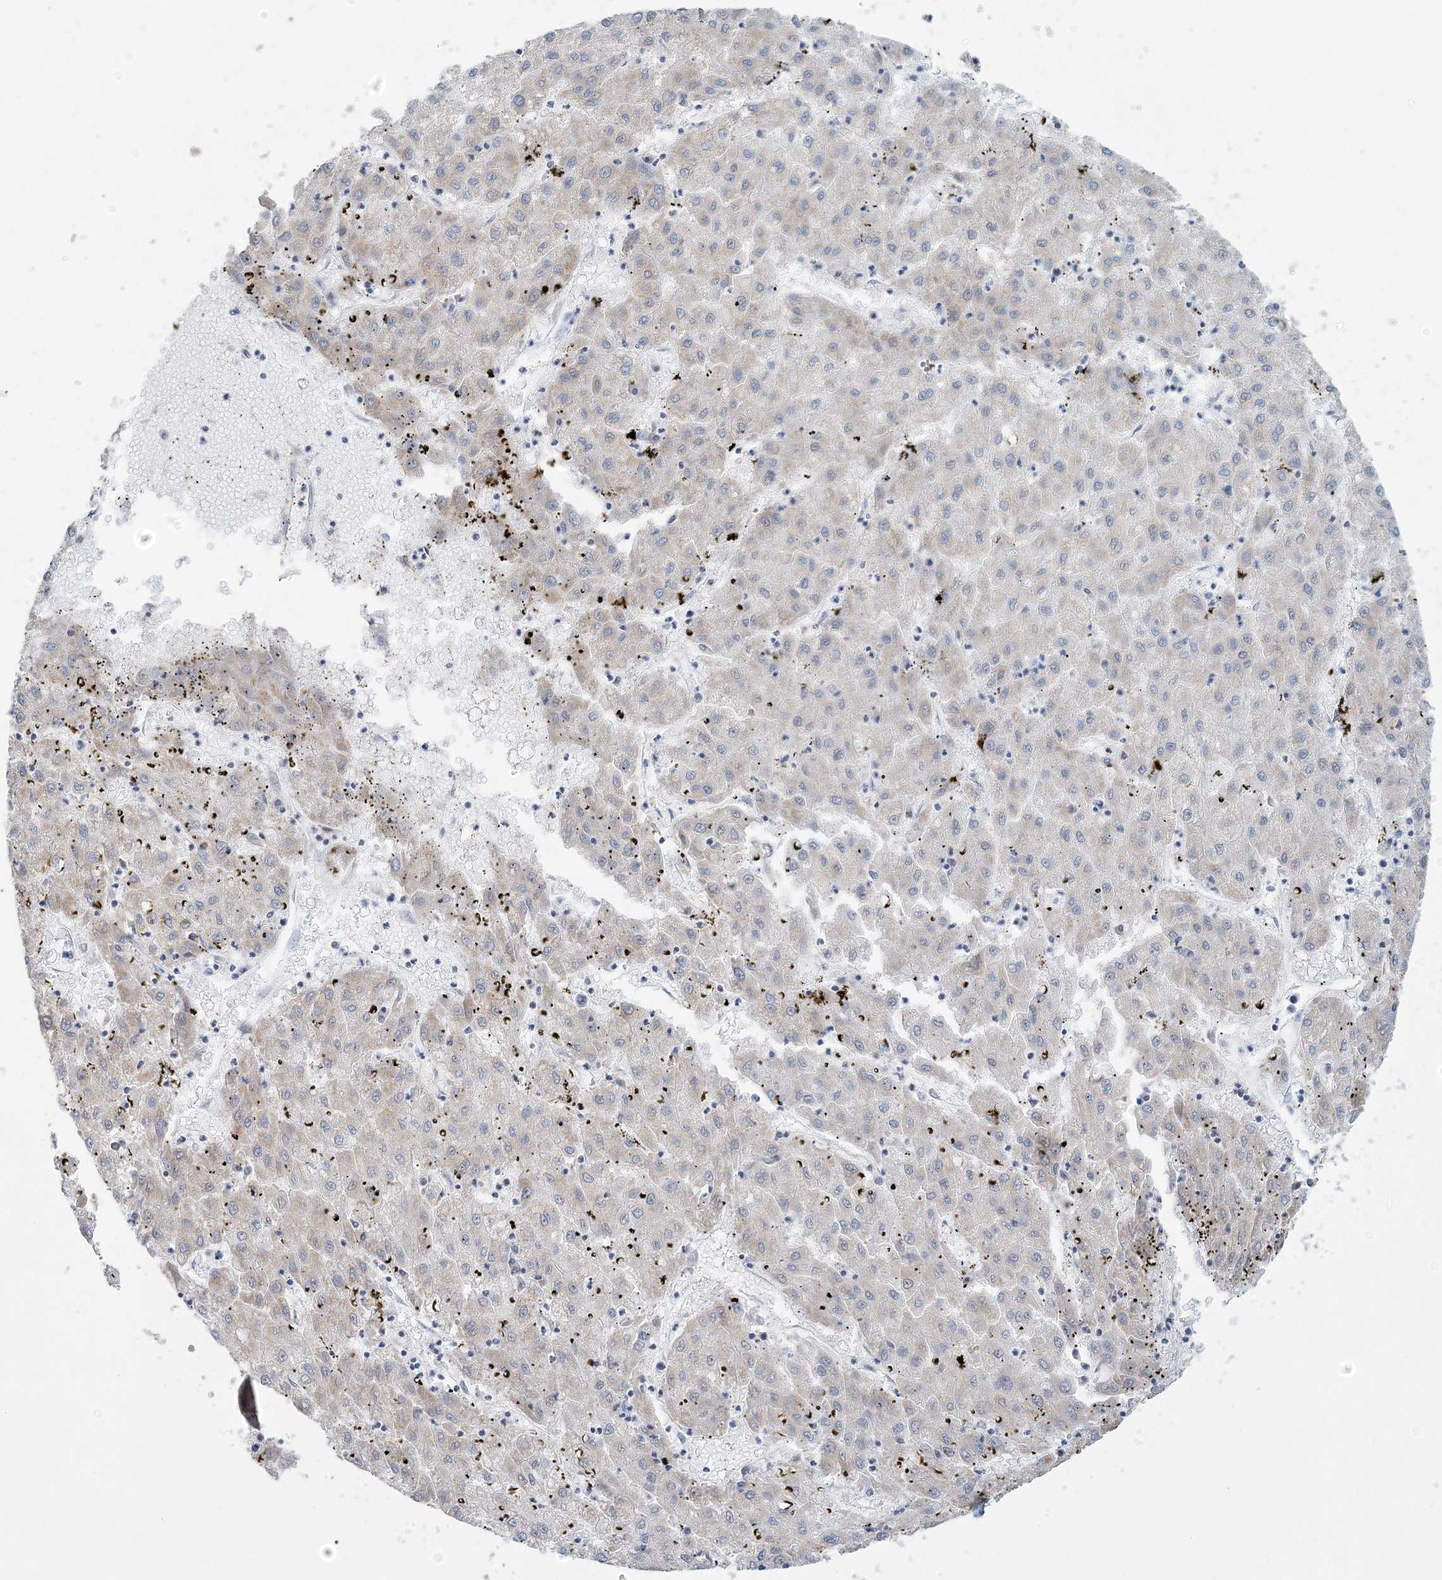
{"staining": {"intensity": "weak", "quantity": "25%-75%", "location": "cytoplasmic/membranous"}, "tissue": "liver cancer", "cell_type": "Tumor cells", "image_type": "cancer", "snomed": [{"axis": "morphology", "description": "Carcinoma, Hepatocellular, NOS"}, {"axis": "topography", "description": "Liver"}], "caption": "Liver hepatocellular carcinoma stained with immunohistochemistry (IHC) displays weak cytoplasmic/membranous expression in about 25%-75% of tumor cells.", "gene": "SUCLG1", "patient": {"sex": "male", "age": 72}}